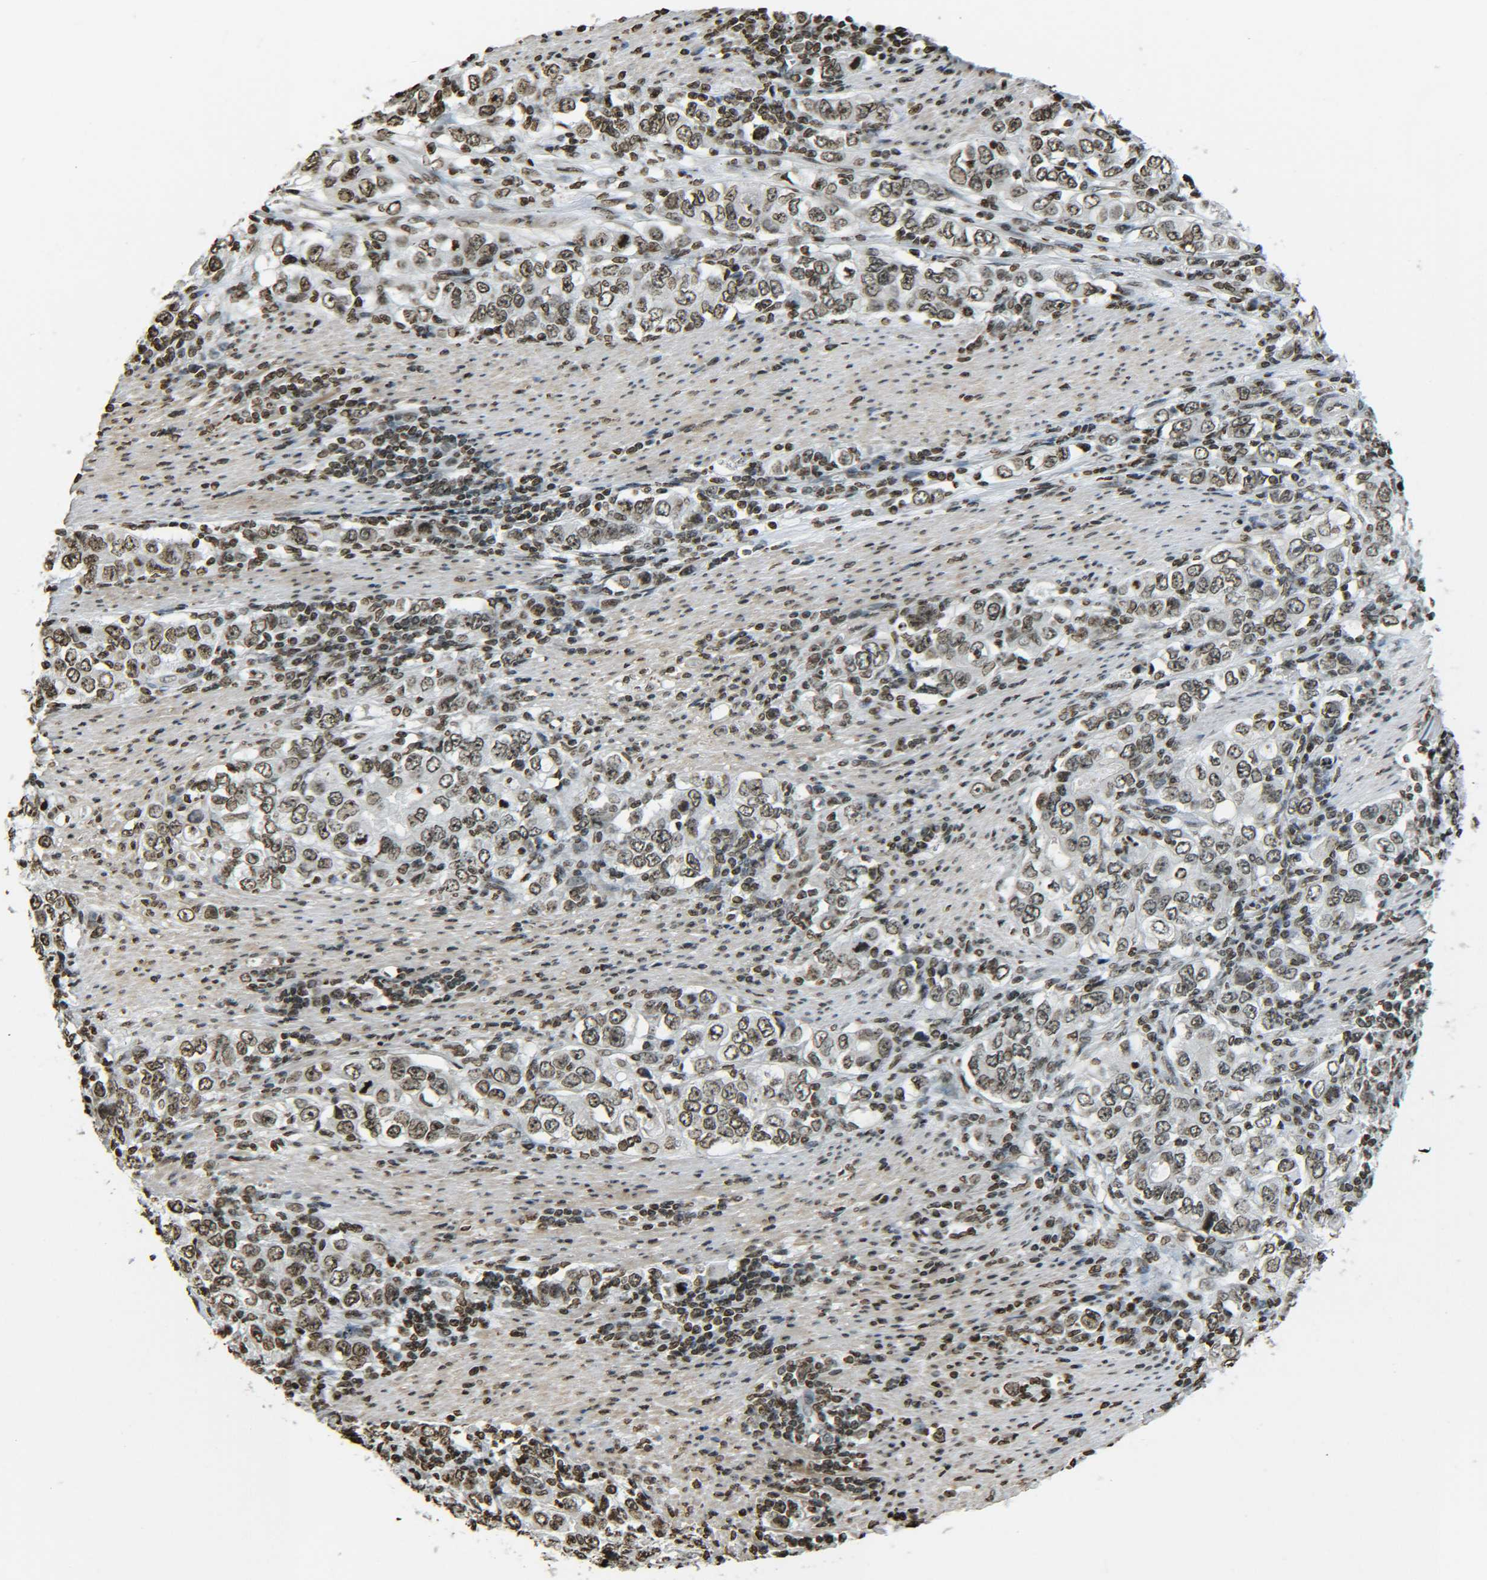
{"staining": {"intensity": "moderate", "quantity": ">75%", "location": "nuclear"}, "tissue": "stomach cancer", "cell_type": "Tumor cells", "image_type": "cancer", "snomed": [{"axis": "morphology", "description": "Adenocarcinoma, NOS"}, {"axis": "topography", "description": "Stomach, lower"}], "caption": "Stomach adenocarcinoma stained with IHC shows moderate nuclear staining in about >75% of tumor cells.", "gene": "H4C16", "patient": {"sex": "female", "age": 72}}